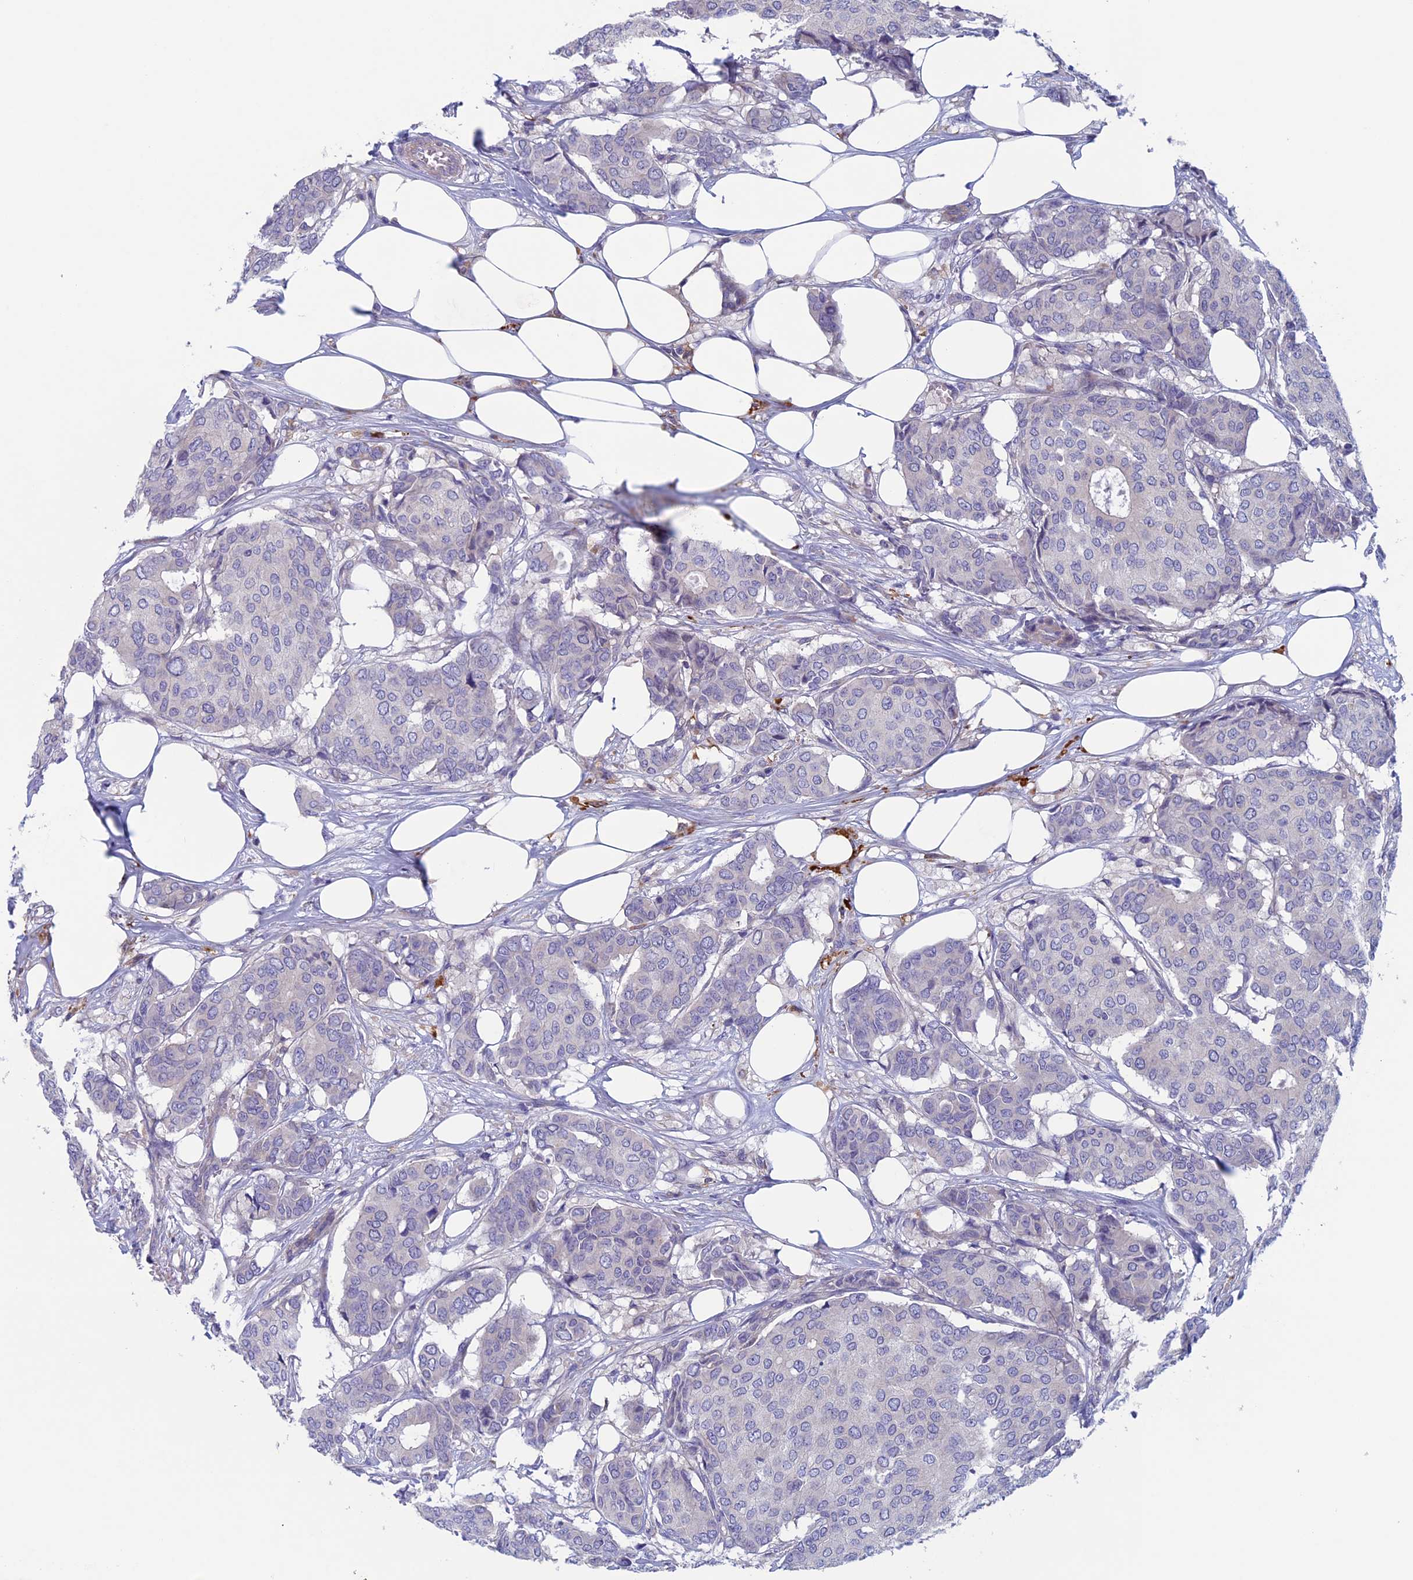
{"staining": {"intensity": "negative", "quantity": "none", "location": "none"}, "tissue": "breast cancer", "cell_type": "Tumor cells", "image_type": "cancer", "snomed": [{"axis": "morphology", "description": "Duct carcinoma"}, {"axis": "topography", "description": "Breast"}], "caption": "This is an immunohistochemistry (IHC) histopathology image of human breast cancer. There is no staining in tumor cells.", "gene": "CNOT6L", "patient": {"sex": "female", "age": 75}}